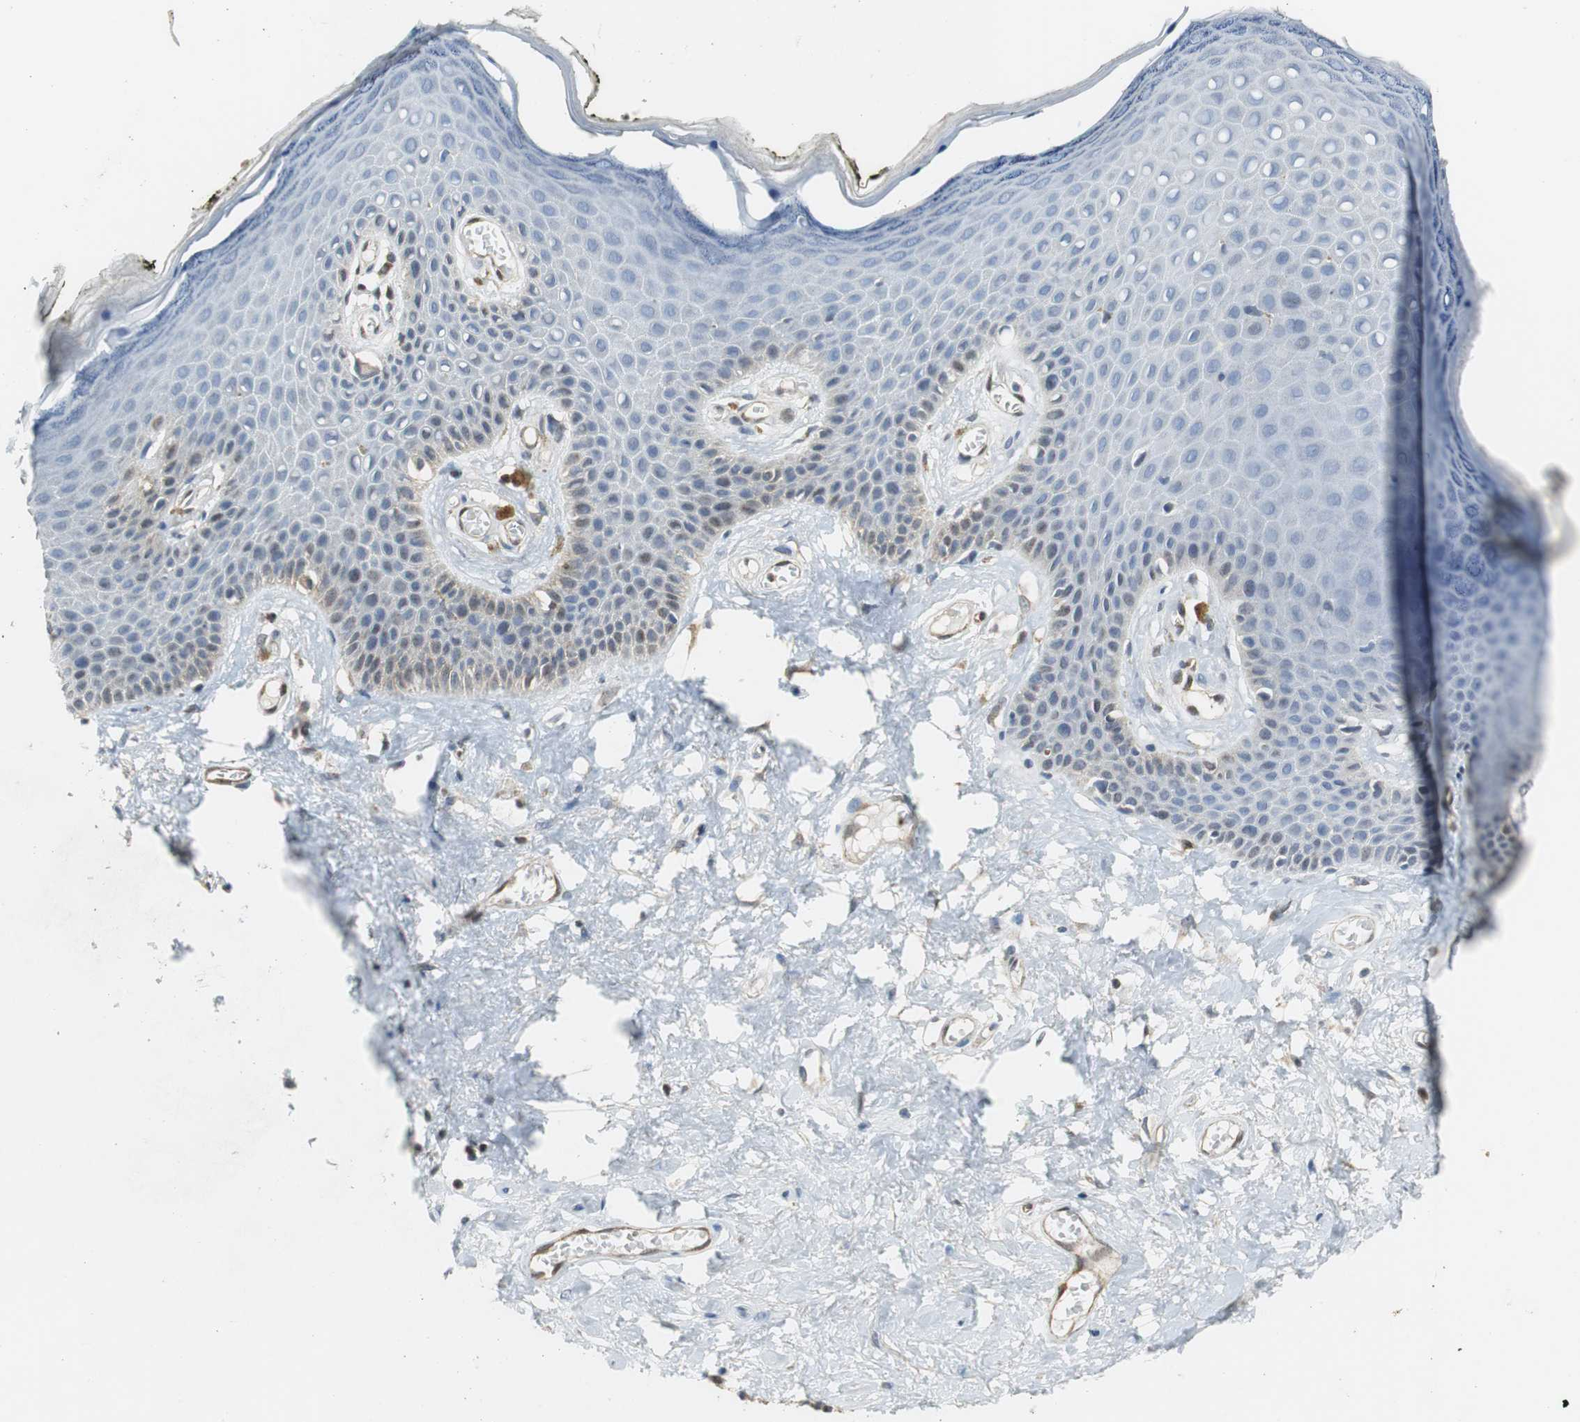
{"staining": {"intensity": "weak", "quantity": "<25%", "location": "cytoplasmic/membranous"}, "tissue": "skin", "cell_type": "Epidermal cells", "image_type": "normal", "snomed": [{"axis": "morphology", "description": "Normal tissue, NOS"}, {"axis": "morphology", "description": "Inflammation, NOS"}, {"axis": "topography", "description": "Vulva"}], "caption": "There is no significant positivity in epidermal cells of skin.", "gene": "GSDMD", "patient": {"sex": "female", "age": 84}}